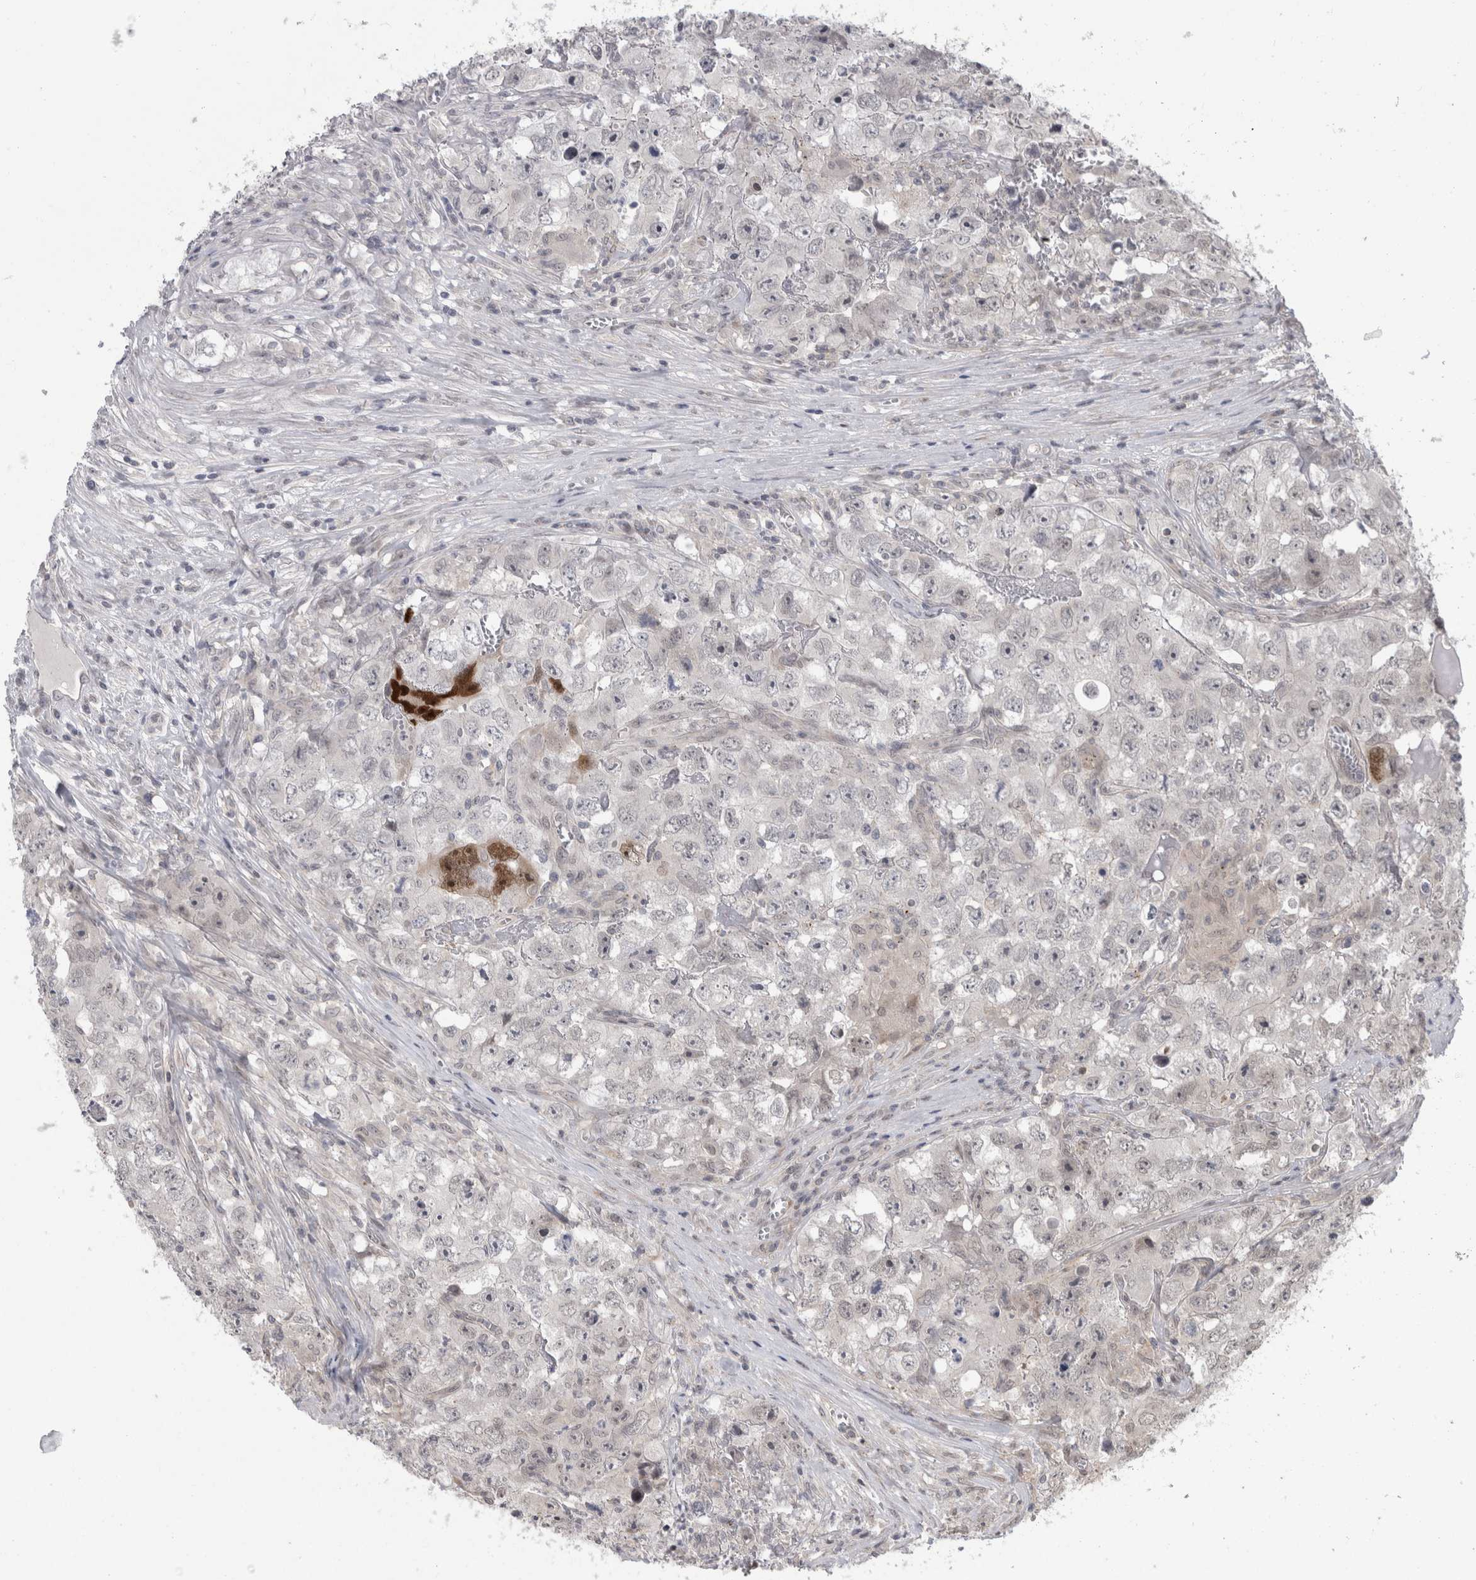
{"staining": {"intensity": "negative", "quantity": "none", "location": "none"}, "tissue": "testis cancer", "cell_type": "Tumor cells", "image_type": "cancer", "snomed": [{"axis": "morphology", "description": "Seminoma, NOS"}, {"axis": "morphology", "description": "Carcinoma, Embryonal, NOS"}, {"axis": "topography", "description": "Testis"}], "caption": "The micrograph exhibits no staining of tumor cells in testis cancer (seminoma). The staining is performed using DAB brown chromogen with nuclei counter-stained in using hematoxylin.", "gene": "MTBP", "patient": {"sex": "male", "age": 43}}